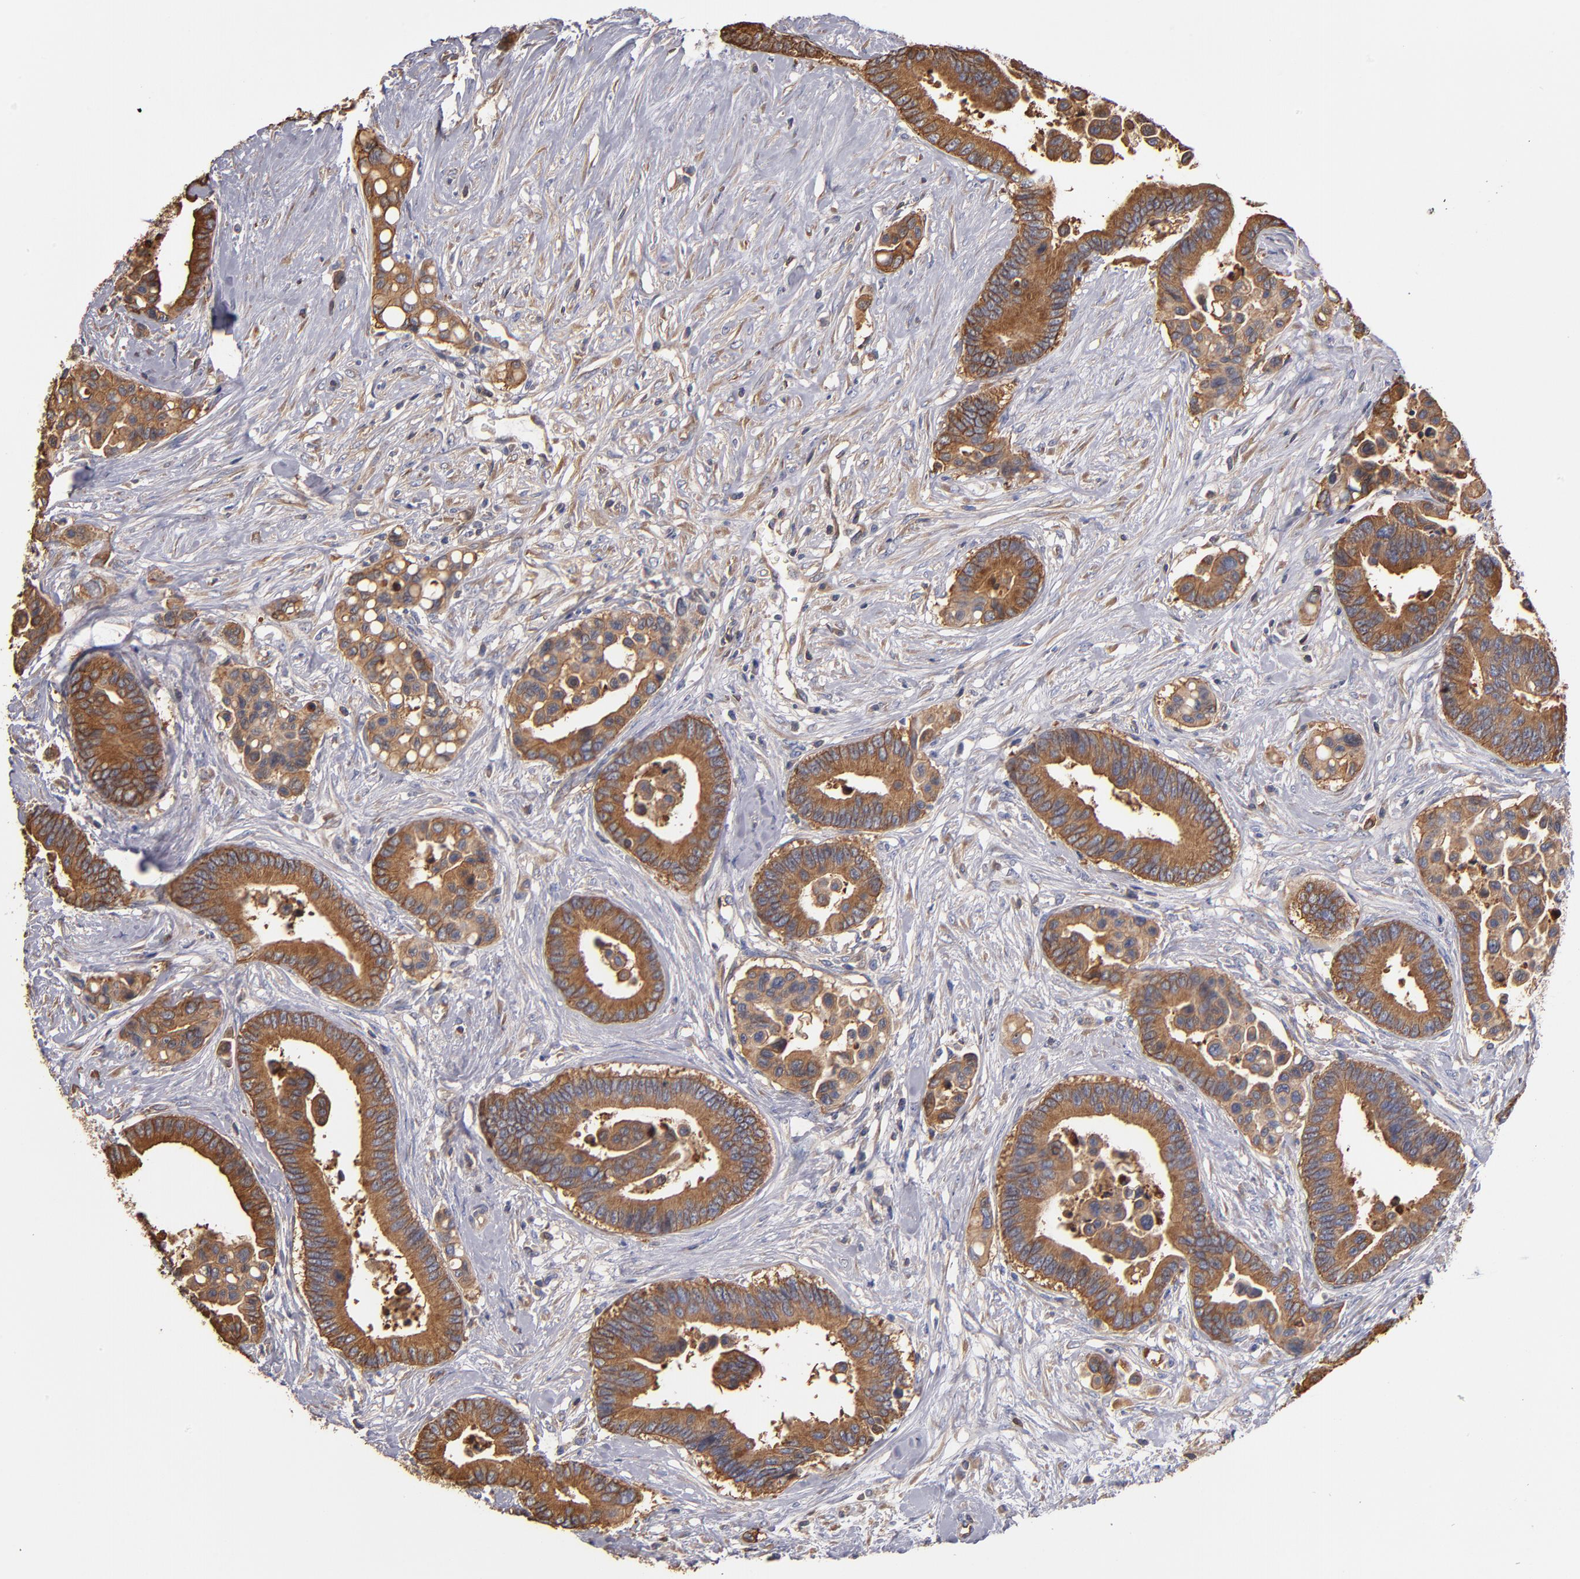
{"staining": {"intensity": "moderate", "quantity": ">75%", "location": "cytoplasmic/membranous"}, "tissue": "colorectal cancer", "cell_type": "Tumor cells", "image_type": "cancer", "snomed": [{"axis": "morphology", "description": "Adenocarcinoma, NOS"}, {"axis": "topography", "description": "Colon"}], "caption": "Tumor cells display moderate cytoplasmic/membranous expression in approximately >75% of cells in colorectal cancer. Nuclei are stained in blue.", "gene": "ESYT2", "patient": {"sex": "male", "age": 82}}